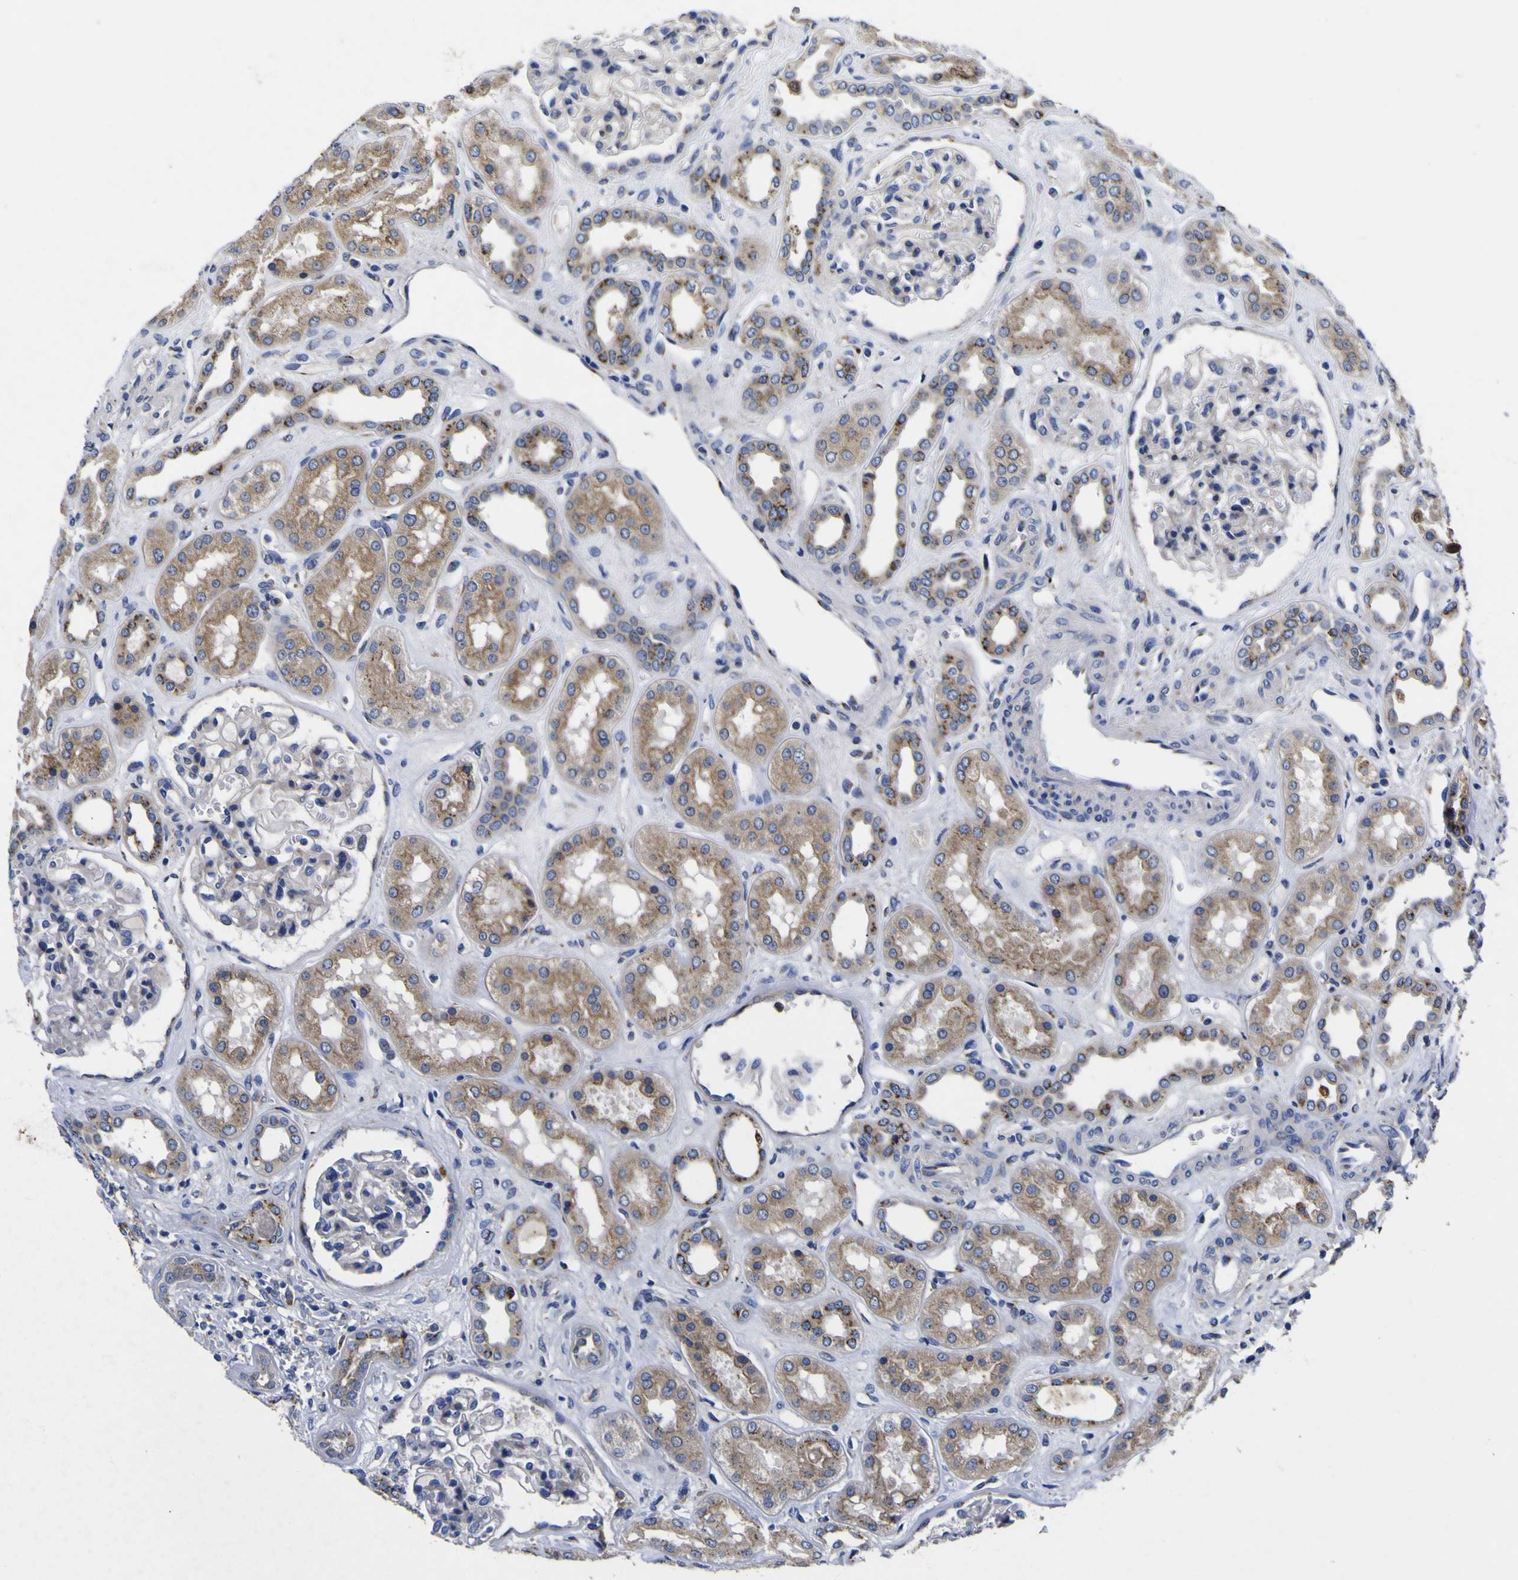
{"staining": {"intensity": "negative", "quantity": "none", "location": "none"}, "tissue": "kidney", "cell_type": "Cells in glomeruli", "image_type": "normal", "snomed": [{"axis": "morphology", "description": "Normal tissue, NOS"}, {"axis": "topography", "description": "Kidney"}], "caption": "A micrograph of human kidney is negative for staining in cells in glomeruli. (Immunohistochemistry (ihc), brightfield microscopy, high magnification).", "gene": "COA1", "patient": {"sex": "male", "age": 59}}